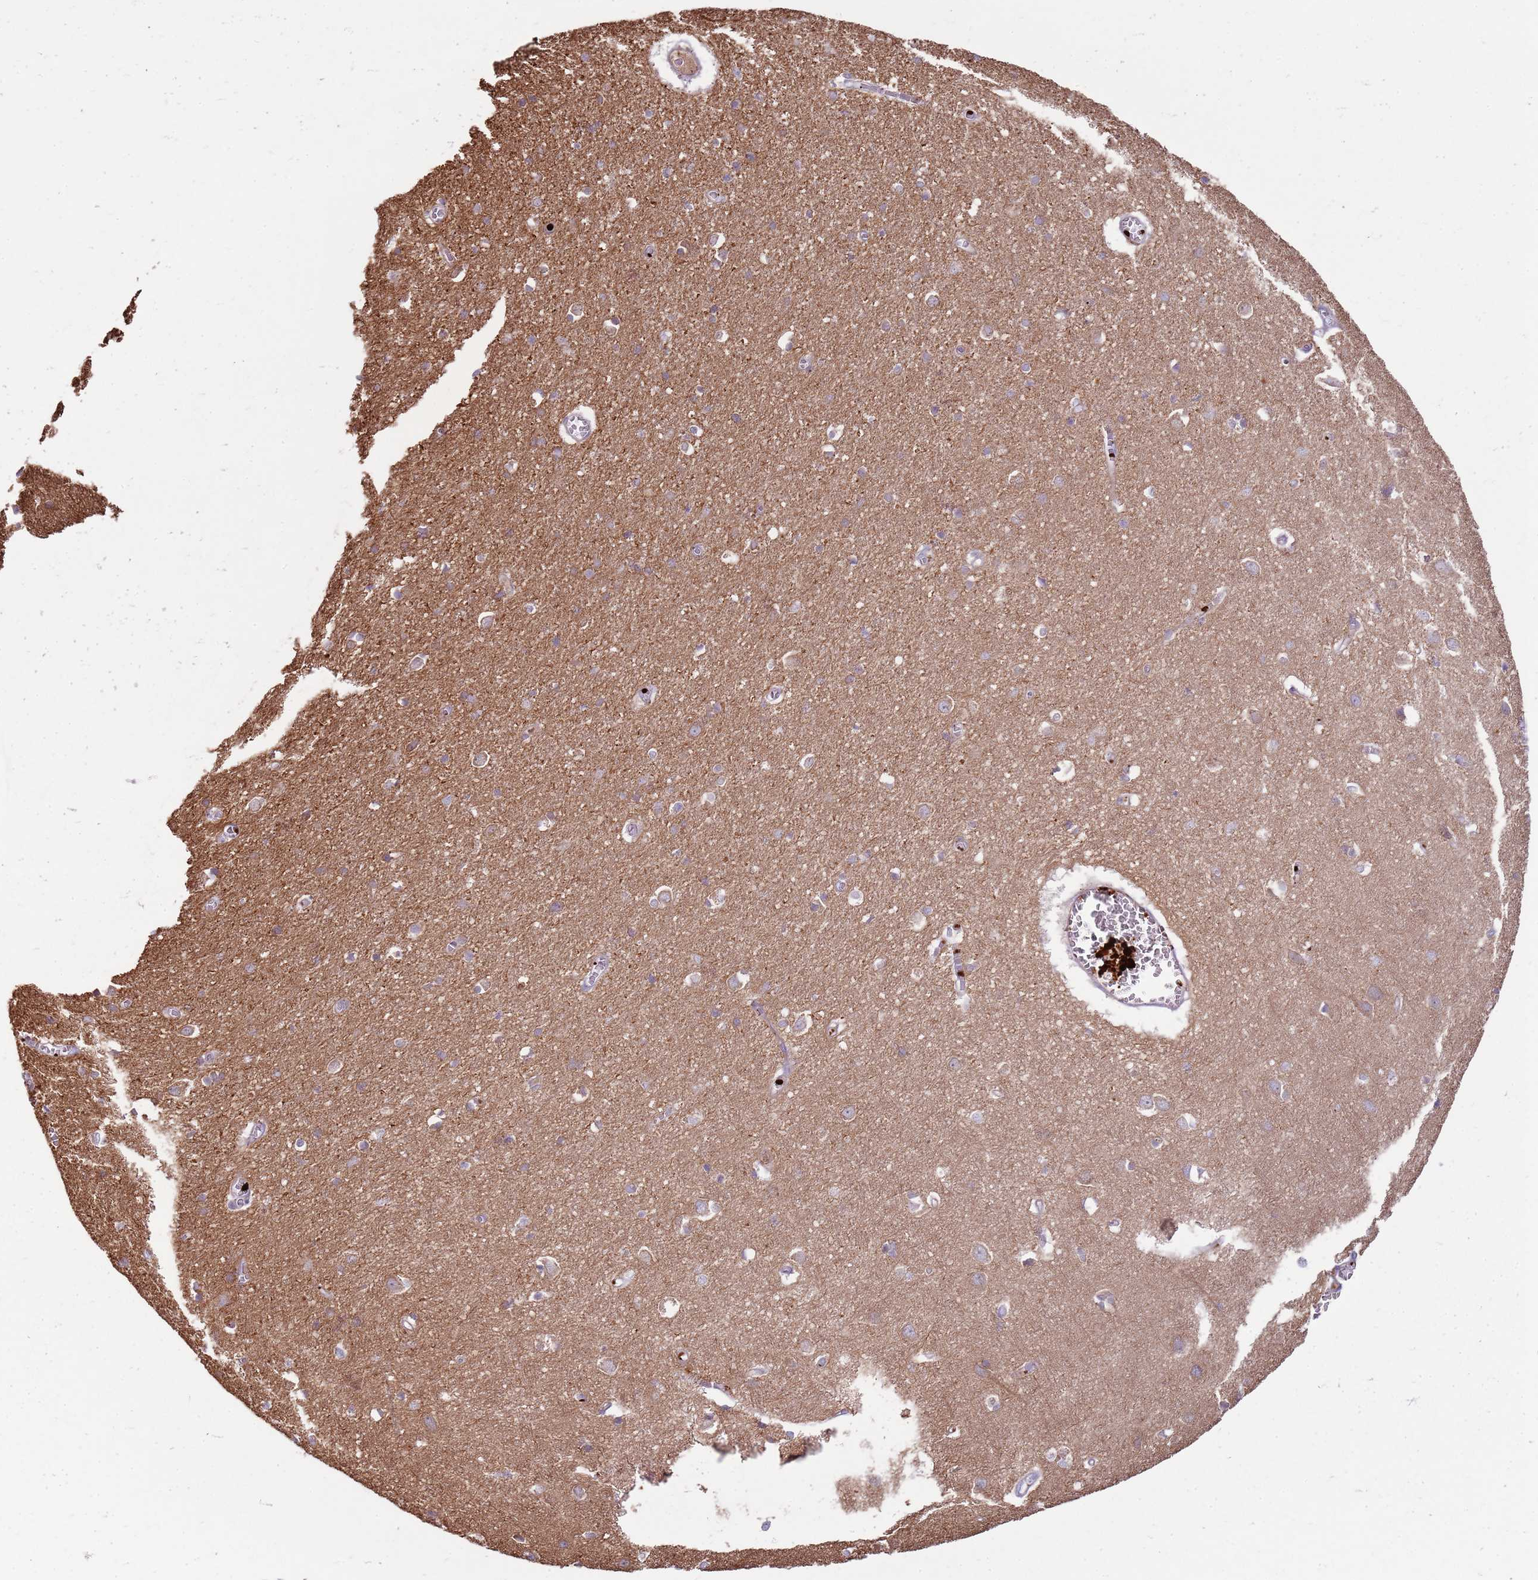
{"staining": {"intensity": "negative", "quantity": "none", "location": "none"}, "tissue": "cerebral cortex", "cell_type": "Endothelial cells", "image_type": "normal", "snomed": [{"axis": "morphology", "description": "Normal tissue, NOS"}, {"axis": "topography", "description": "Cerebral cortex"}], "caption": "DAB (3,3'-diaminobenzidine) immunohistochemical staining of normal human cerebral cortex reveals no significant positivity in endothelial cells.", "gene": "EMC1", "patient": {"sex": "female", "age": 64}}